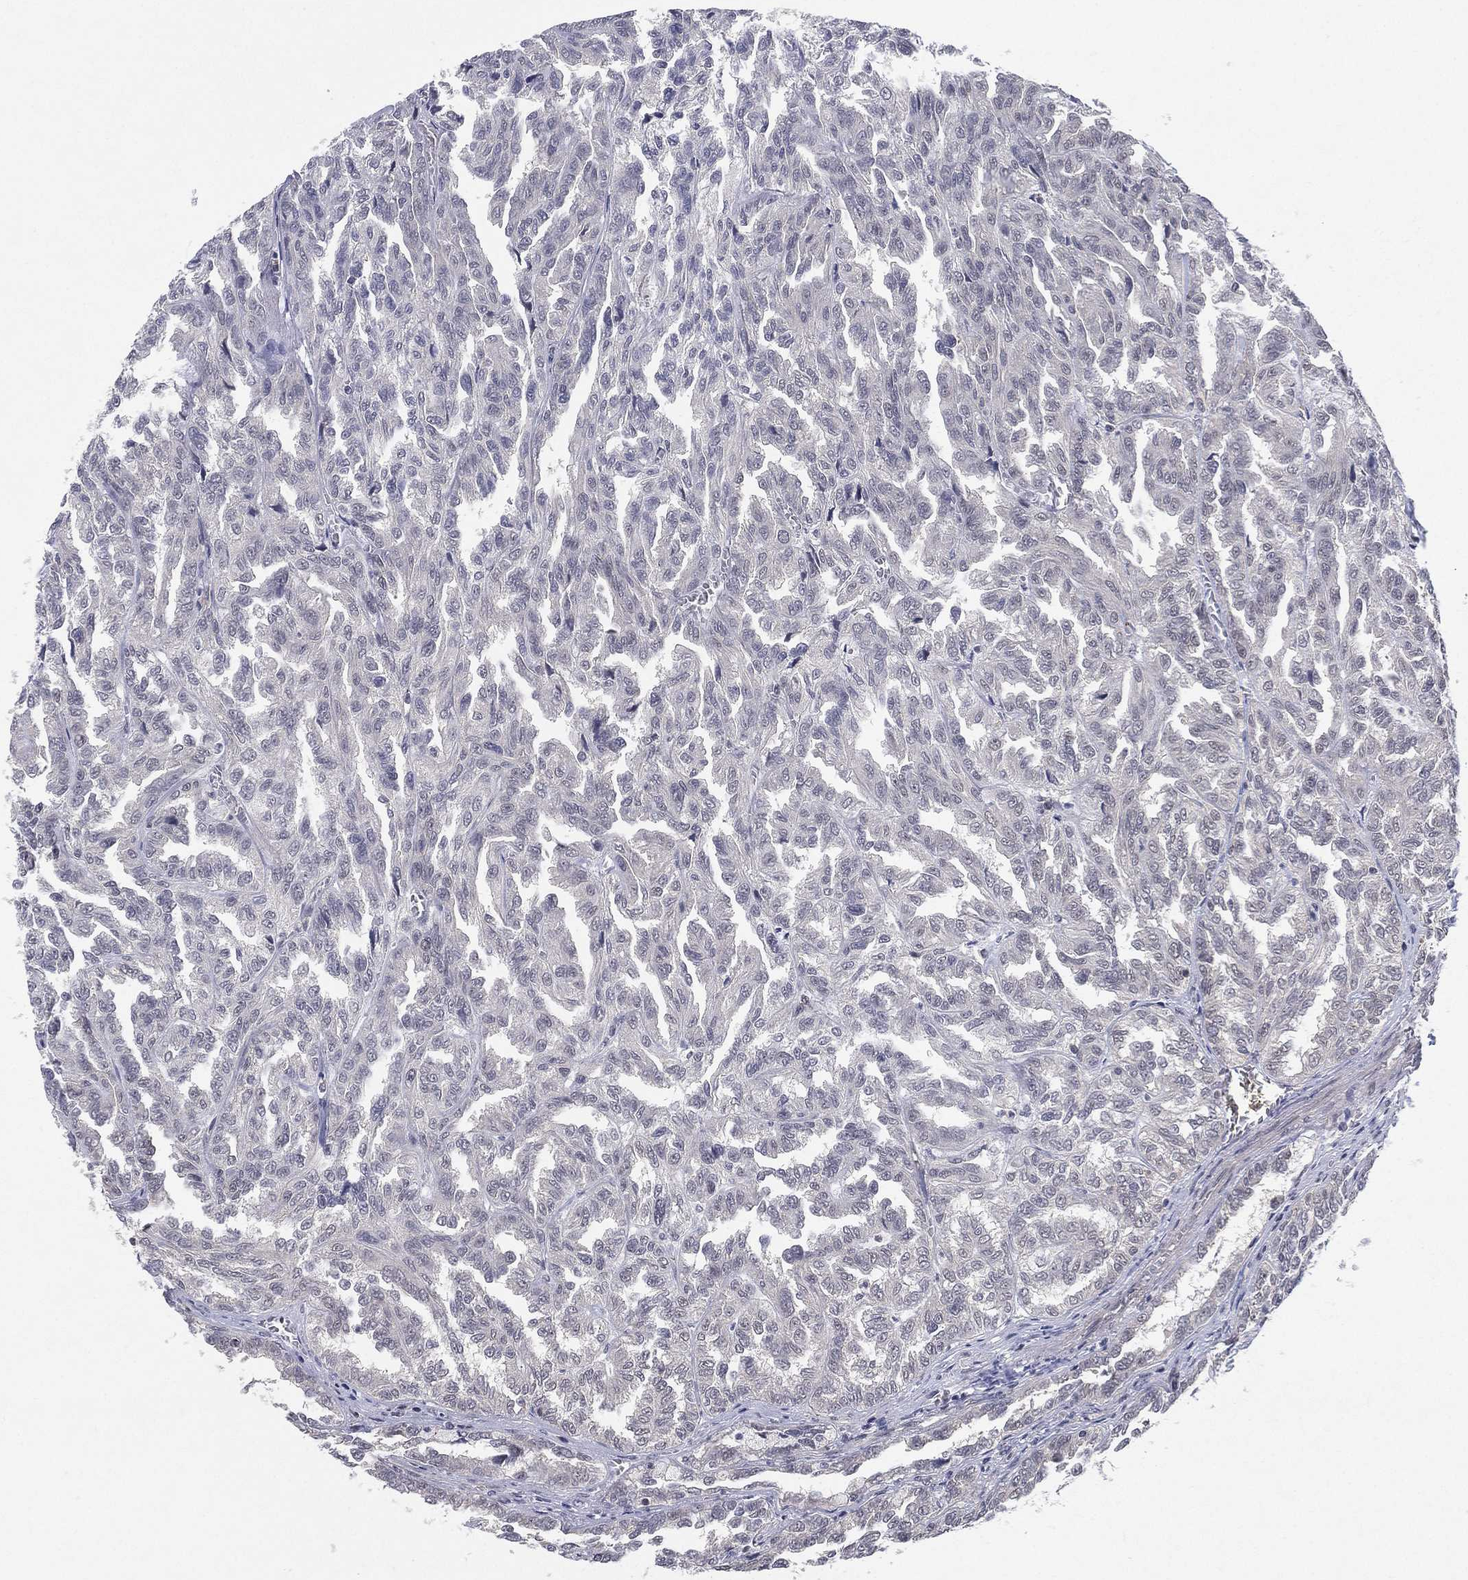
{"staining": {"intensity": "negative", "quantity": "none", "location": "none"}, "tissue": "renal cancer", "cell_type": "Tumor cells", "image_type": "cancer", "snomed": [{"axis": "morphology", "description": "Adenocarcinoma, NOS"}, {"axis": "topography", "description": "Kidney"}], "caption": "IHC of human renal adenocarcinoma demonstrates no positivity in tumor cells.", "gene": "DGCR8", "patient": {"sex": "male", "age": 79}}